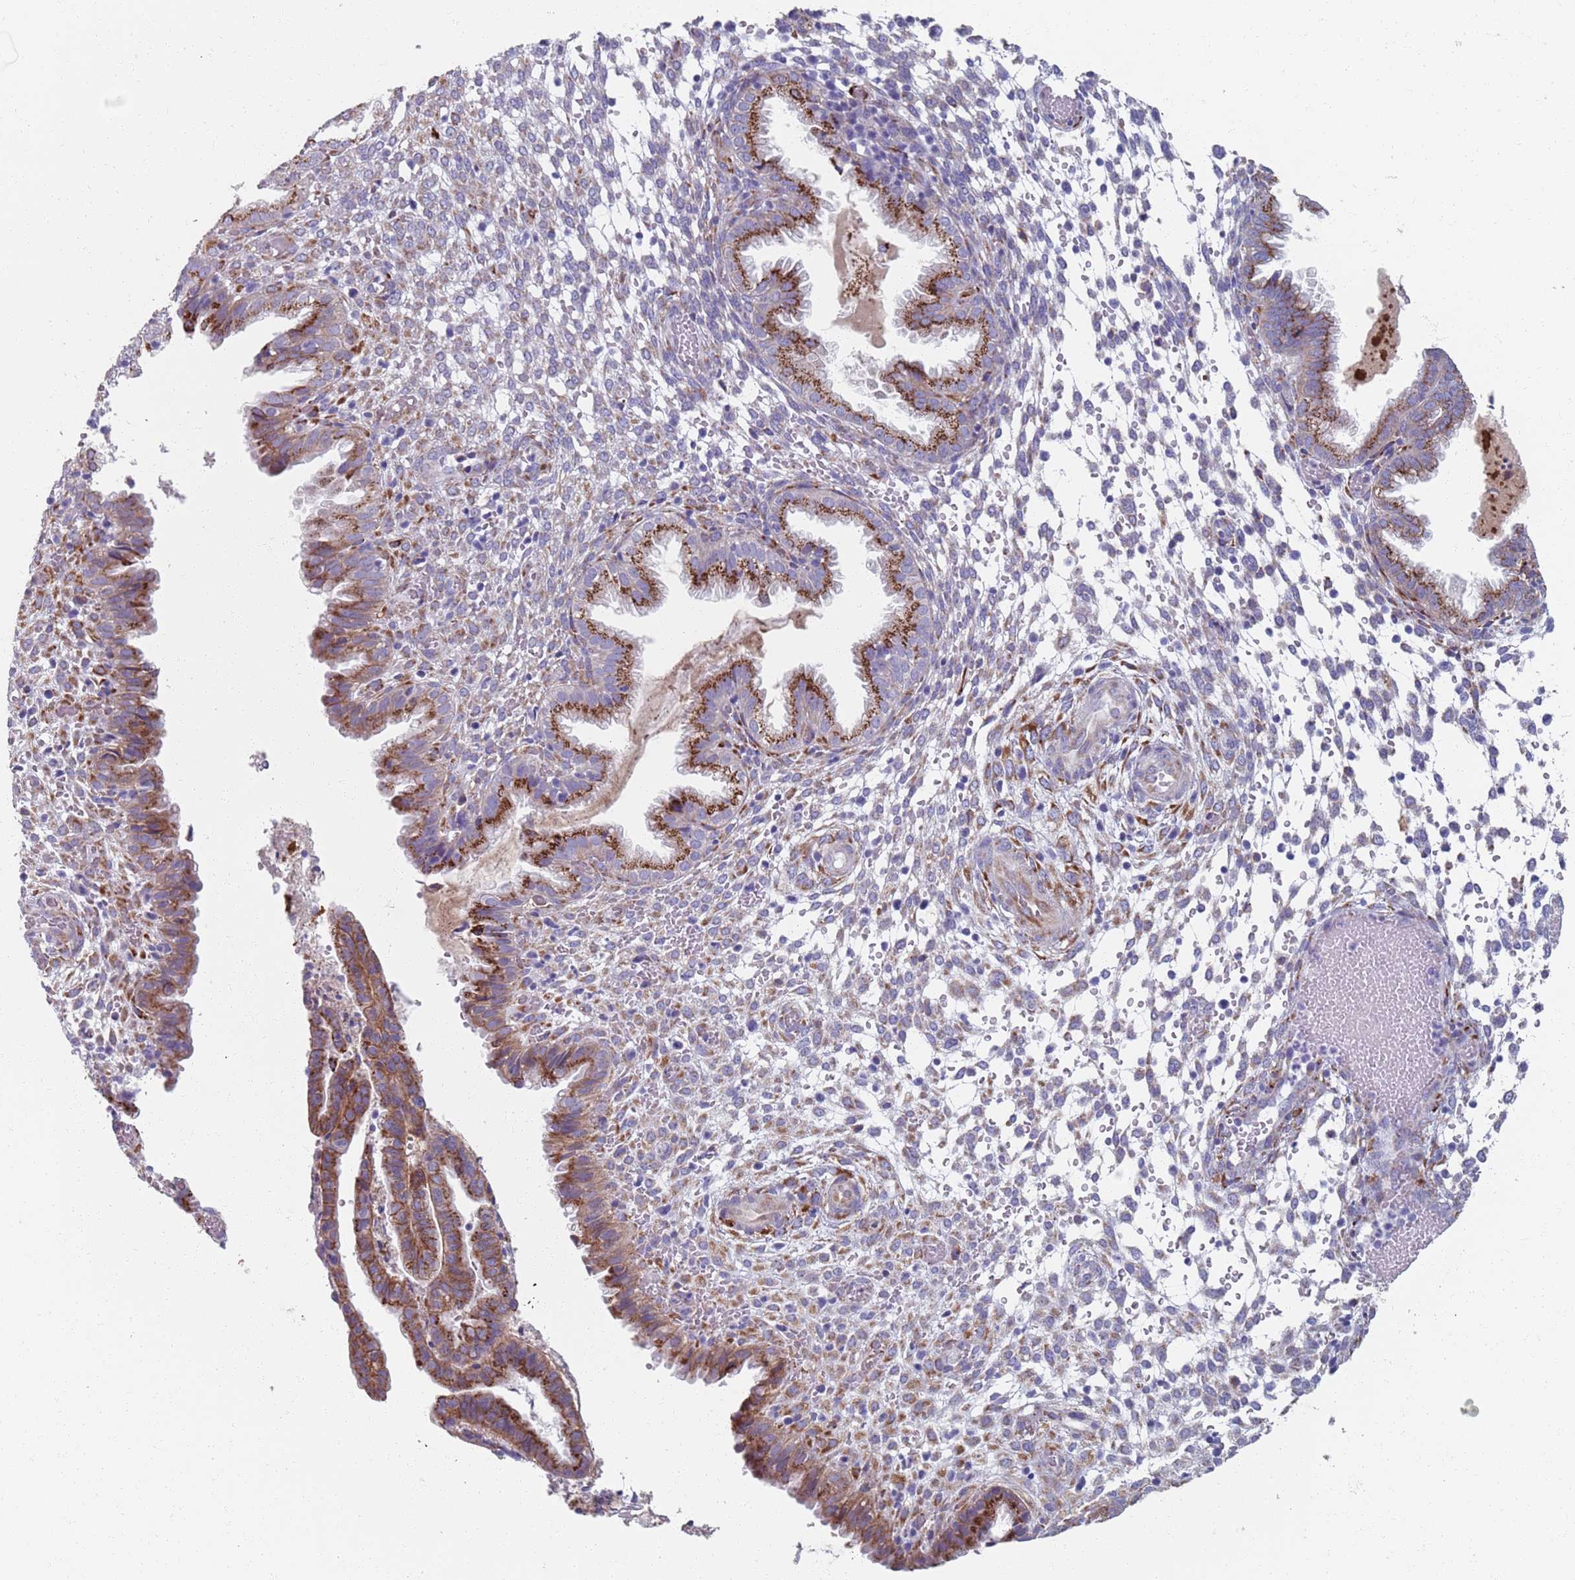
{"staining": {"intensity": "moderate", "quantity": "<25%", "location": "cytoplasmic/membranous"}, "tissue": "endometrium", "cell_type": "Cells in endometrial stroma", "image_type": "normal", "snomed": [{"axis": "morphology", "description": "Normal tissue, NOS"}, {"axis": "topography", "description": "Endometrium"}], "caption": "Endometrium stained with IHC demonstrates moderate cytoplasmic/membranous positivity in about <25% of cells in endometrial stroma.", "gene": "PLOD1", "patient": {"sex": "female", "age": 33}}